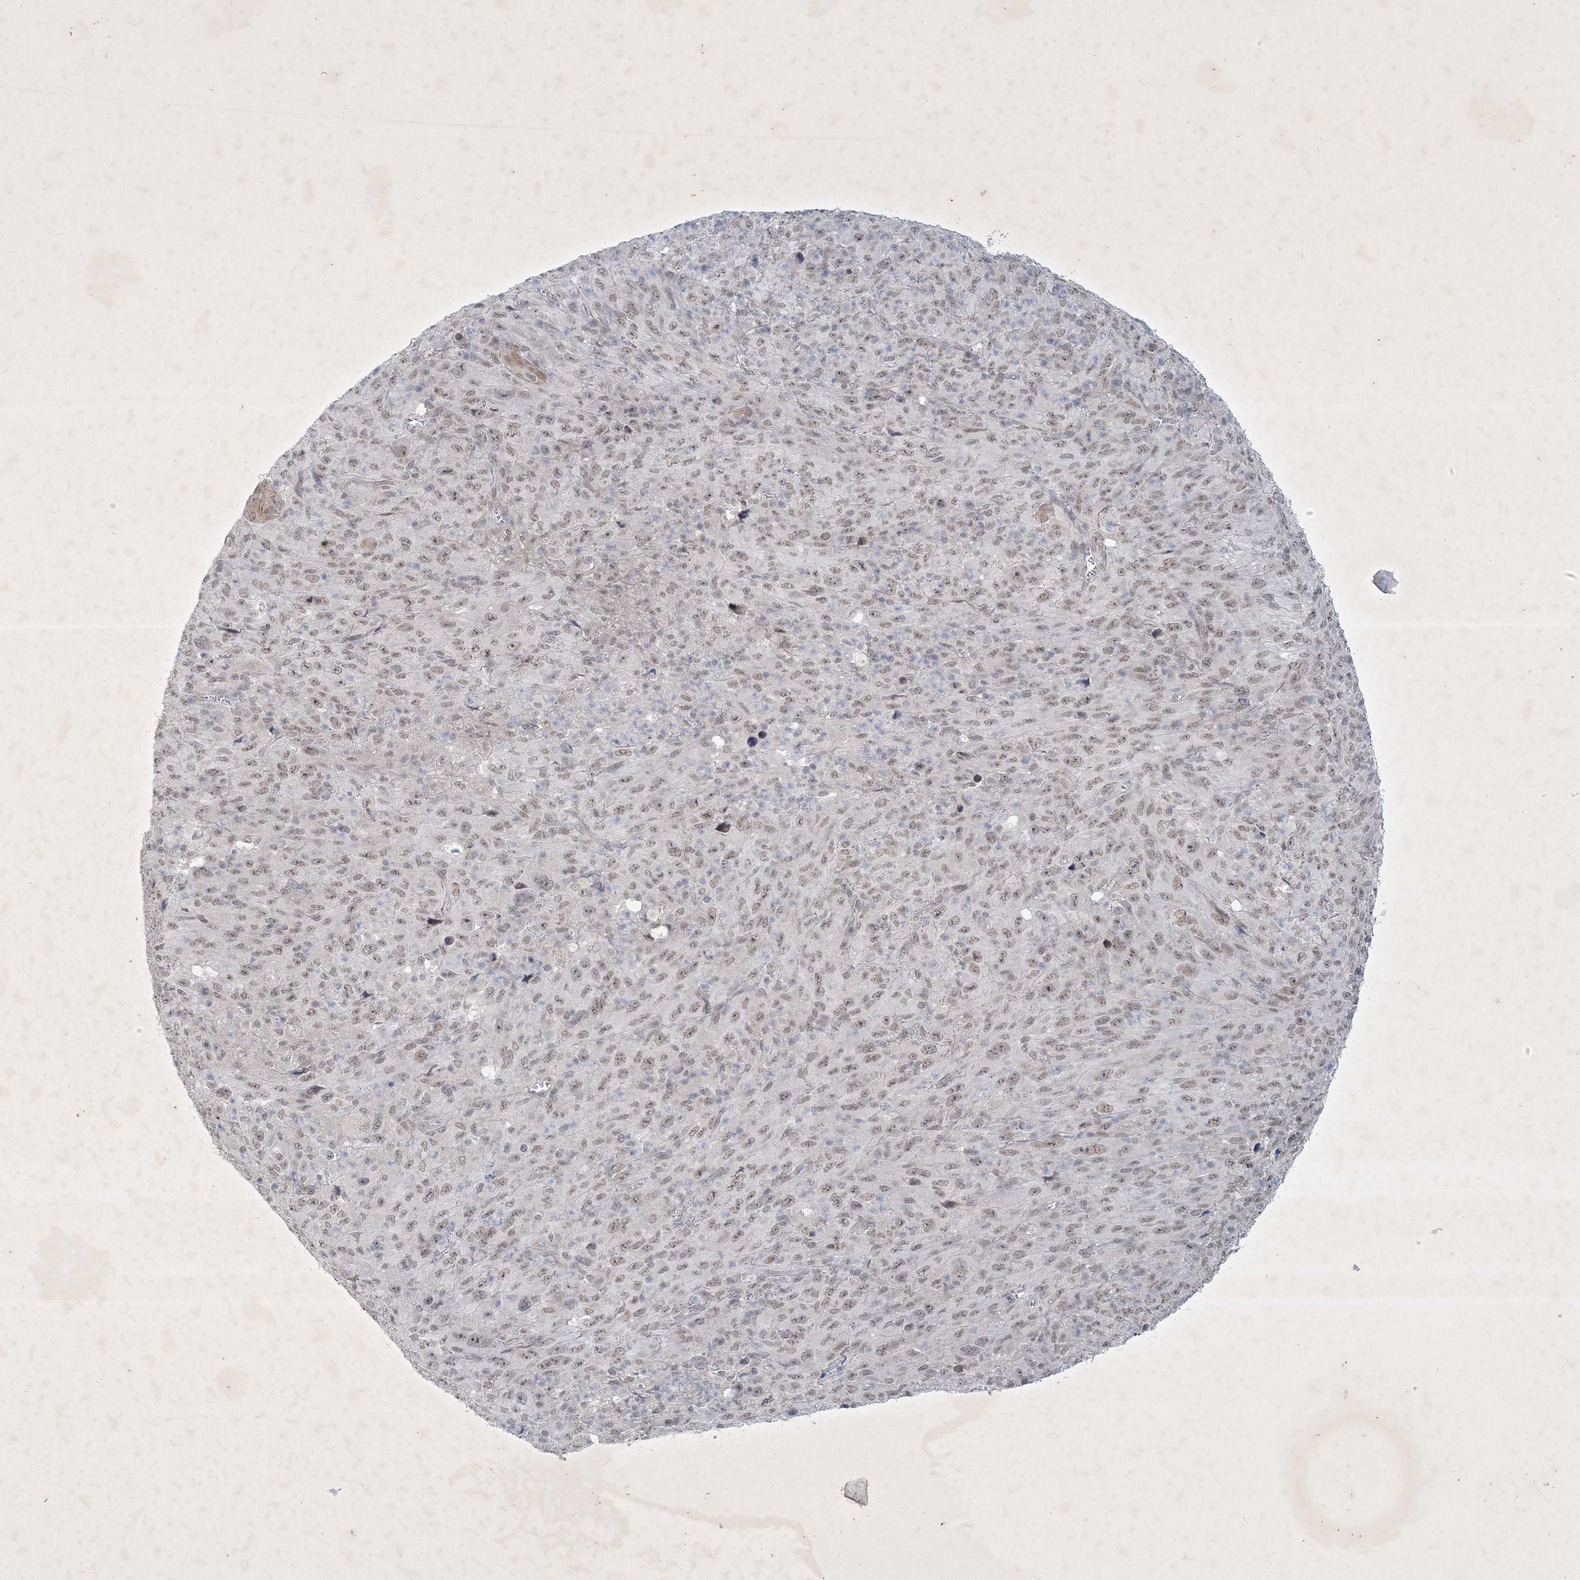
{"staining": {"intensity": "moderate", "quantity": "25%-75%", "location": "nuclear"}, "tissue": "melanoma", "cell_type": "Tumor cells", "image_type": "cancer", "snomed": [{"axis": "morphology", "description": "Malignant melanoma, Metastatic site"}, {"axis": "topography", "description": "Skin"}], "caption": "Immunohistochemical staining of melanoma shows moderate nuclear protein expression in approximately 25%-75% of tumor cells. (IHC, brightfield microscopy, high magnification).", "gene": "ZBTB9", "patient": {"sex": "female", "age": 56}}